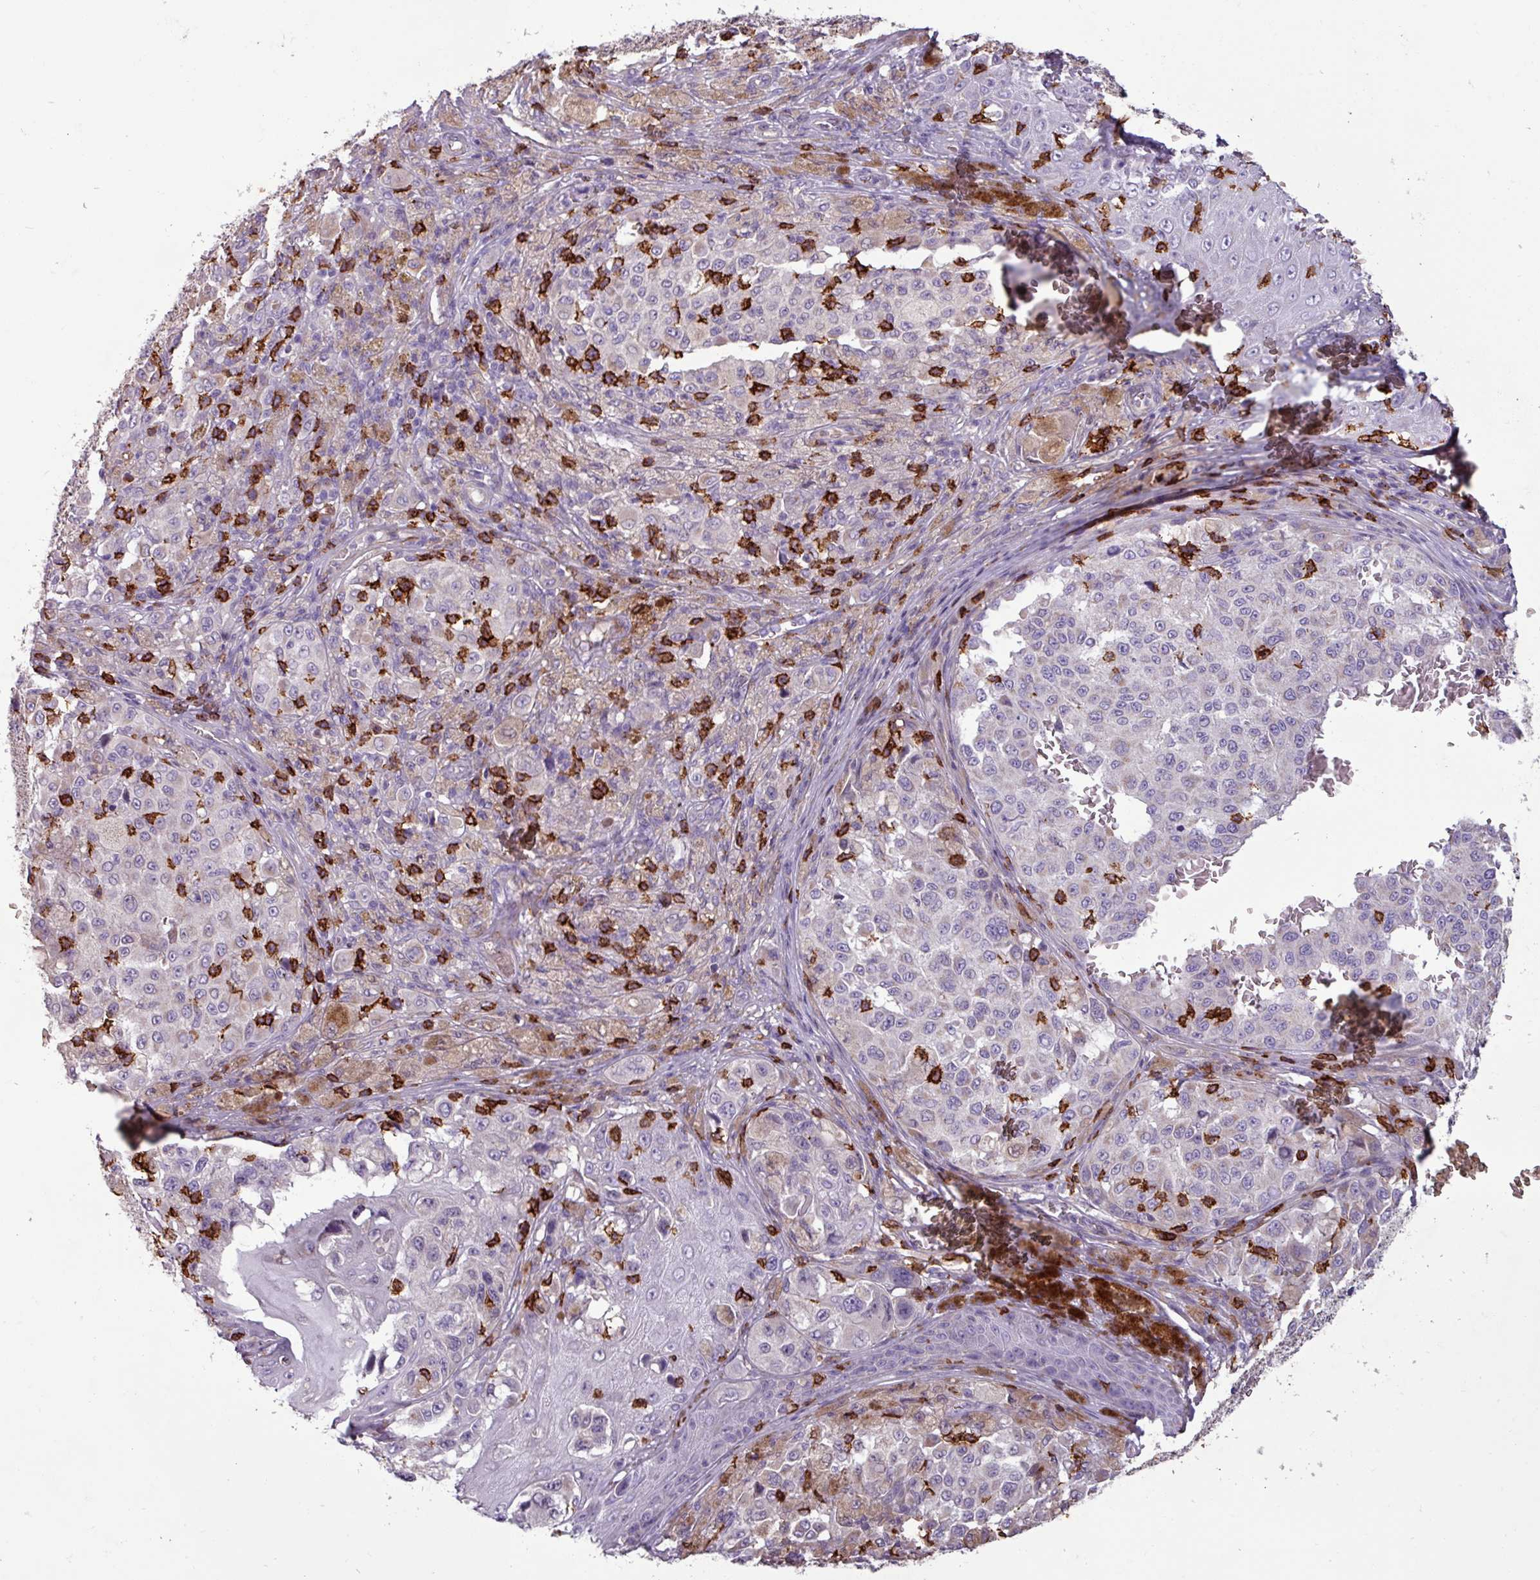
{"staining": {"intensity": "negative", "quantity": "none", "location": "none"}, "tissue": "melanoma", "cell_type": "Tumor cells", "image_type": "cancer", "snomed": [{"axis": "morphology", "description": "Malignant melanoma, NOS"}, {"axis": "topography", "description": "Skin"}], "caption": "Tumor cells show no significant positivity in malignant melanoma. (DAB (3,3'-diaminobenzidine) immunohistochemistry (IHC), high magnification).", "gene": "CD8A", "patient": {"sex": "female", "age": 63}}